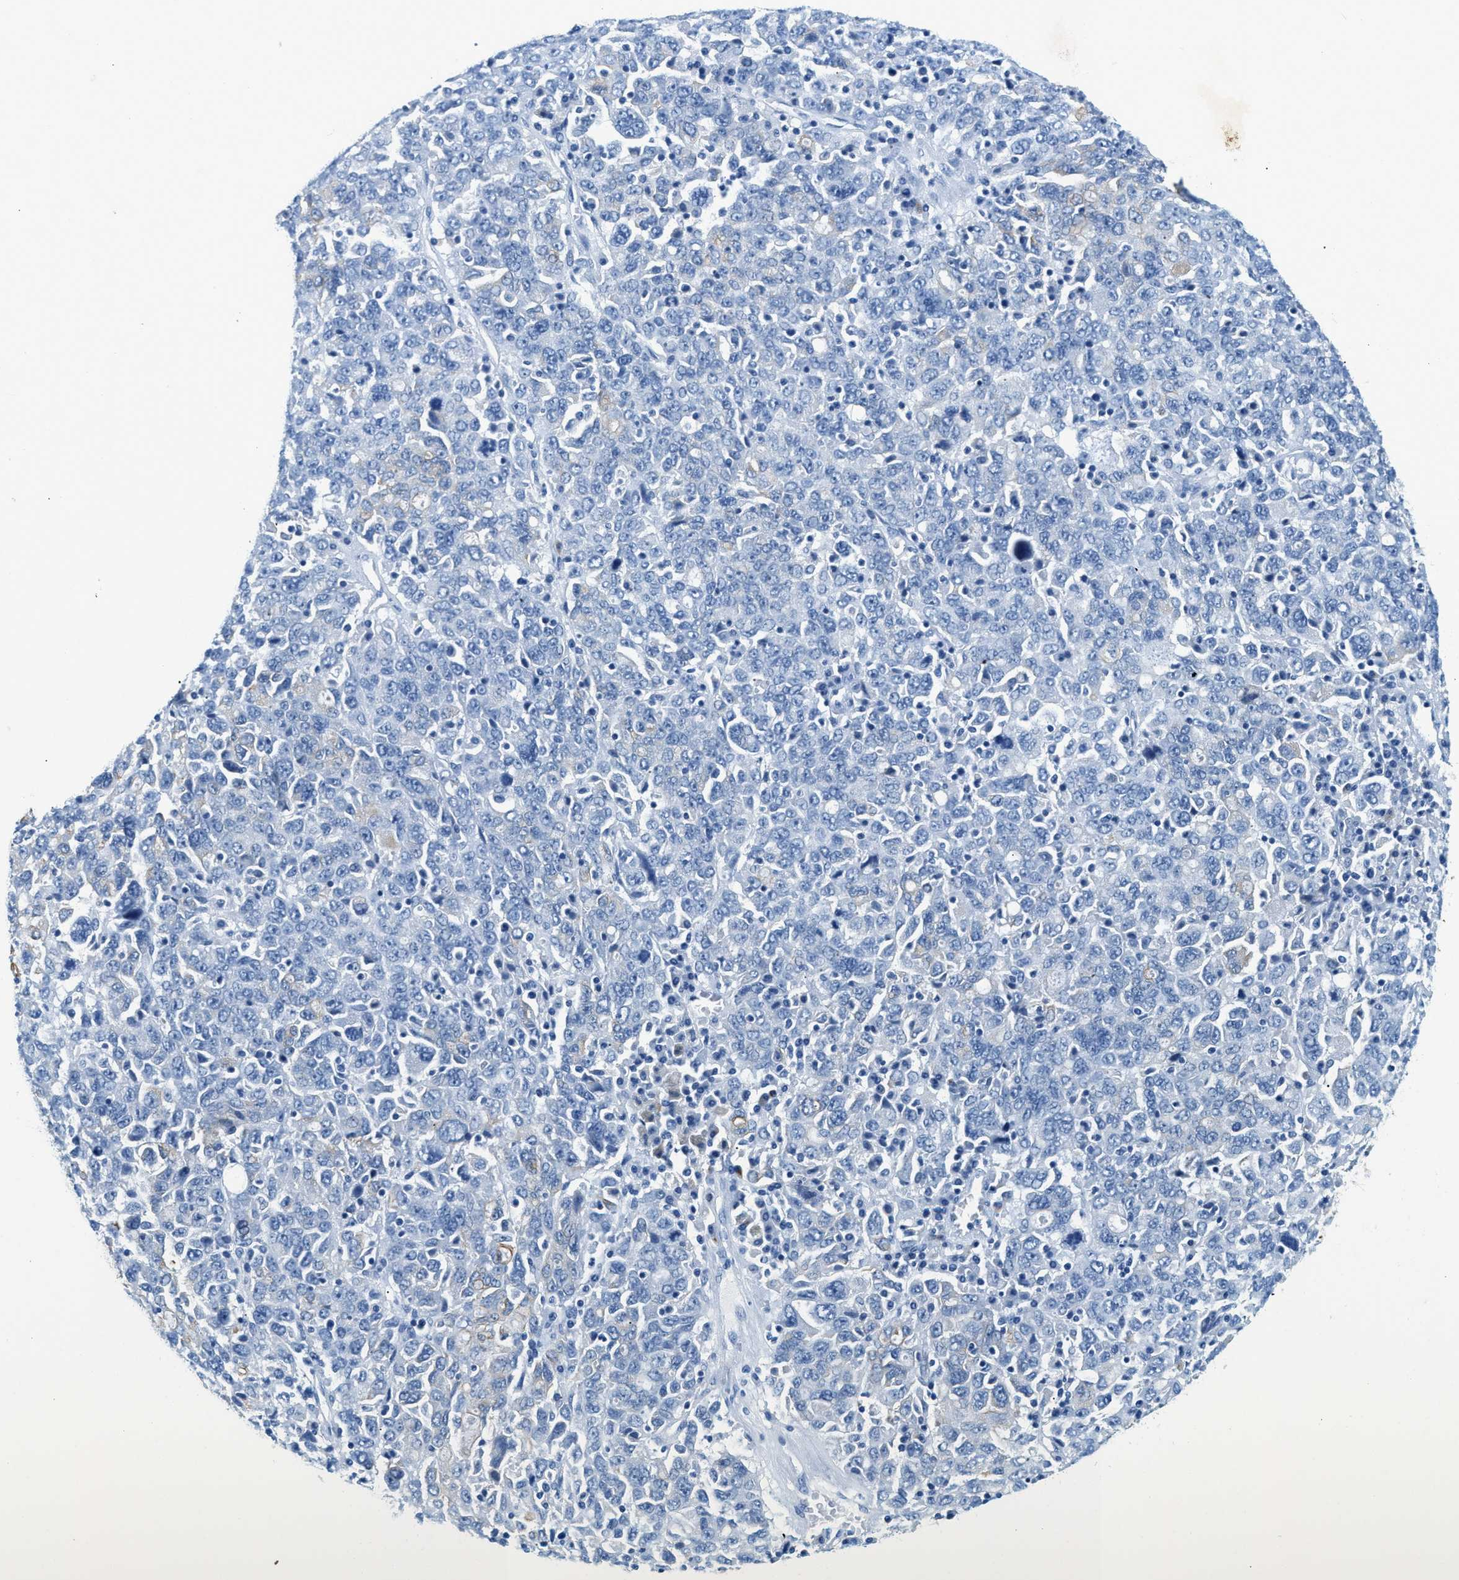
{"staining": {"intensity": "negative", "quantity": "none", "location": "none"}, "tissue": "ovarian cancer", "cell_type": "Tumor cells", "image_type": "cancer", "snomed": [{"axis": "morphology", "description": "Carcinoma, endometroid"}, {"axis": "topography", "description": "Ovary"}], "caption": "Ovarian cancer (endometroid carcinoma) was stained to show a protein in brown. There is no significant staining in tumor cells.", "gene": "STXBP2", "patient": {"sex": "female", "age": 62}}